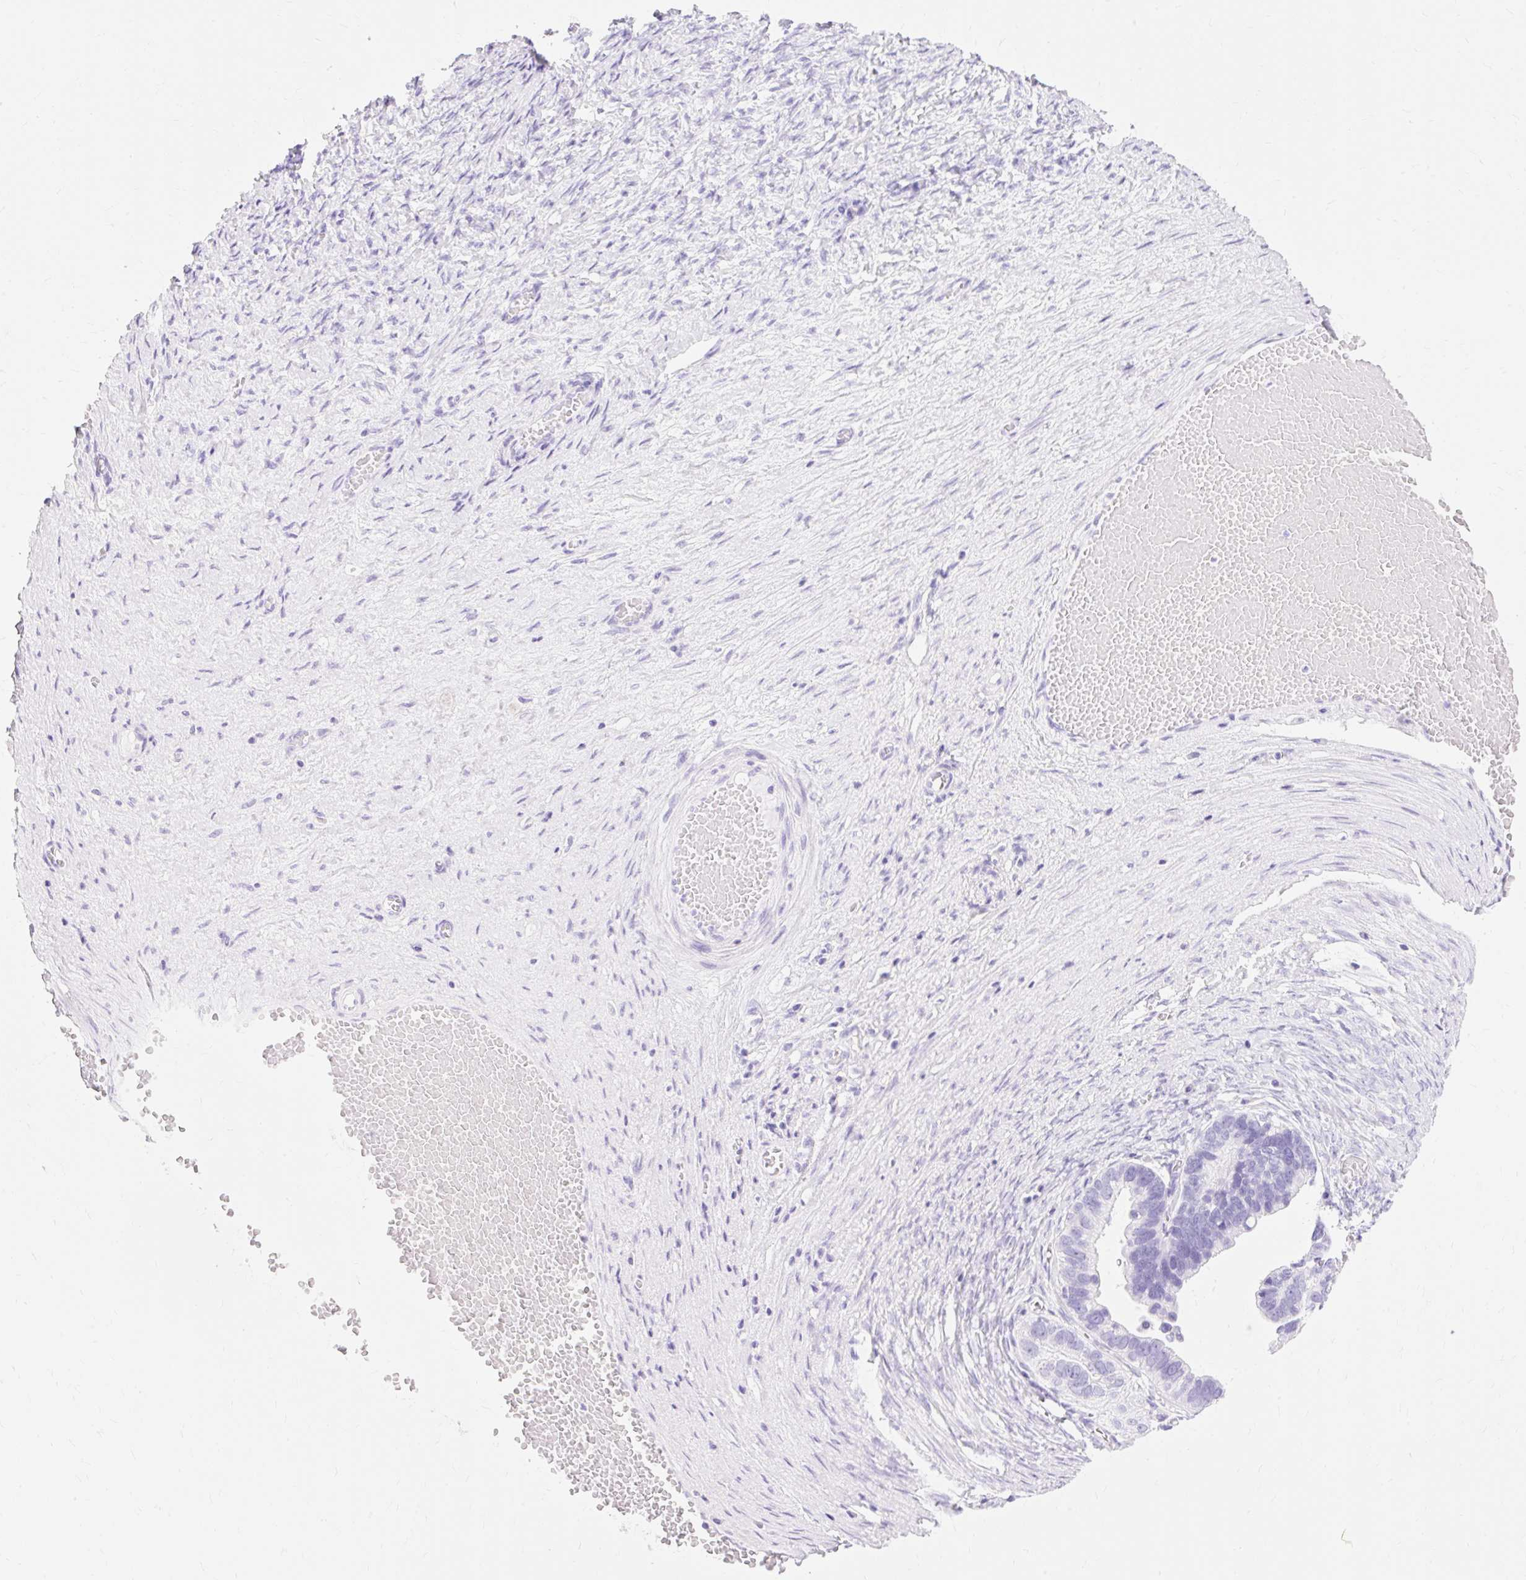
{"staining": {"intensity": "negative", "quantity": "none", "location": "none"}, "tissue": "ovarian cancer", "cell_type": "Tumor cells", "image_type": "cancer", "snomed": [{"axis": "morphology", "description": "Cystadenocarcinoma, serous, NOS"}, {"axis": "topography", "description": "Ovary"}], "caption": "IHC of ovarian cancer (serous cystadenocarcinoma) displays no expression in tumor cells.", "gene": "MBP", "patient": {"sex": "female", "age": 56}}